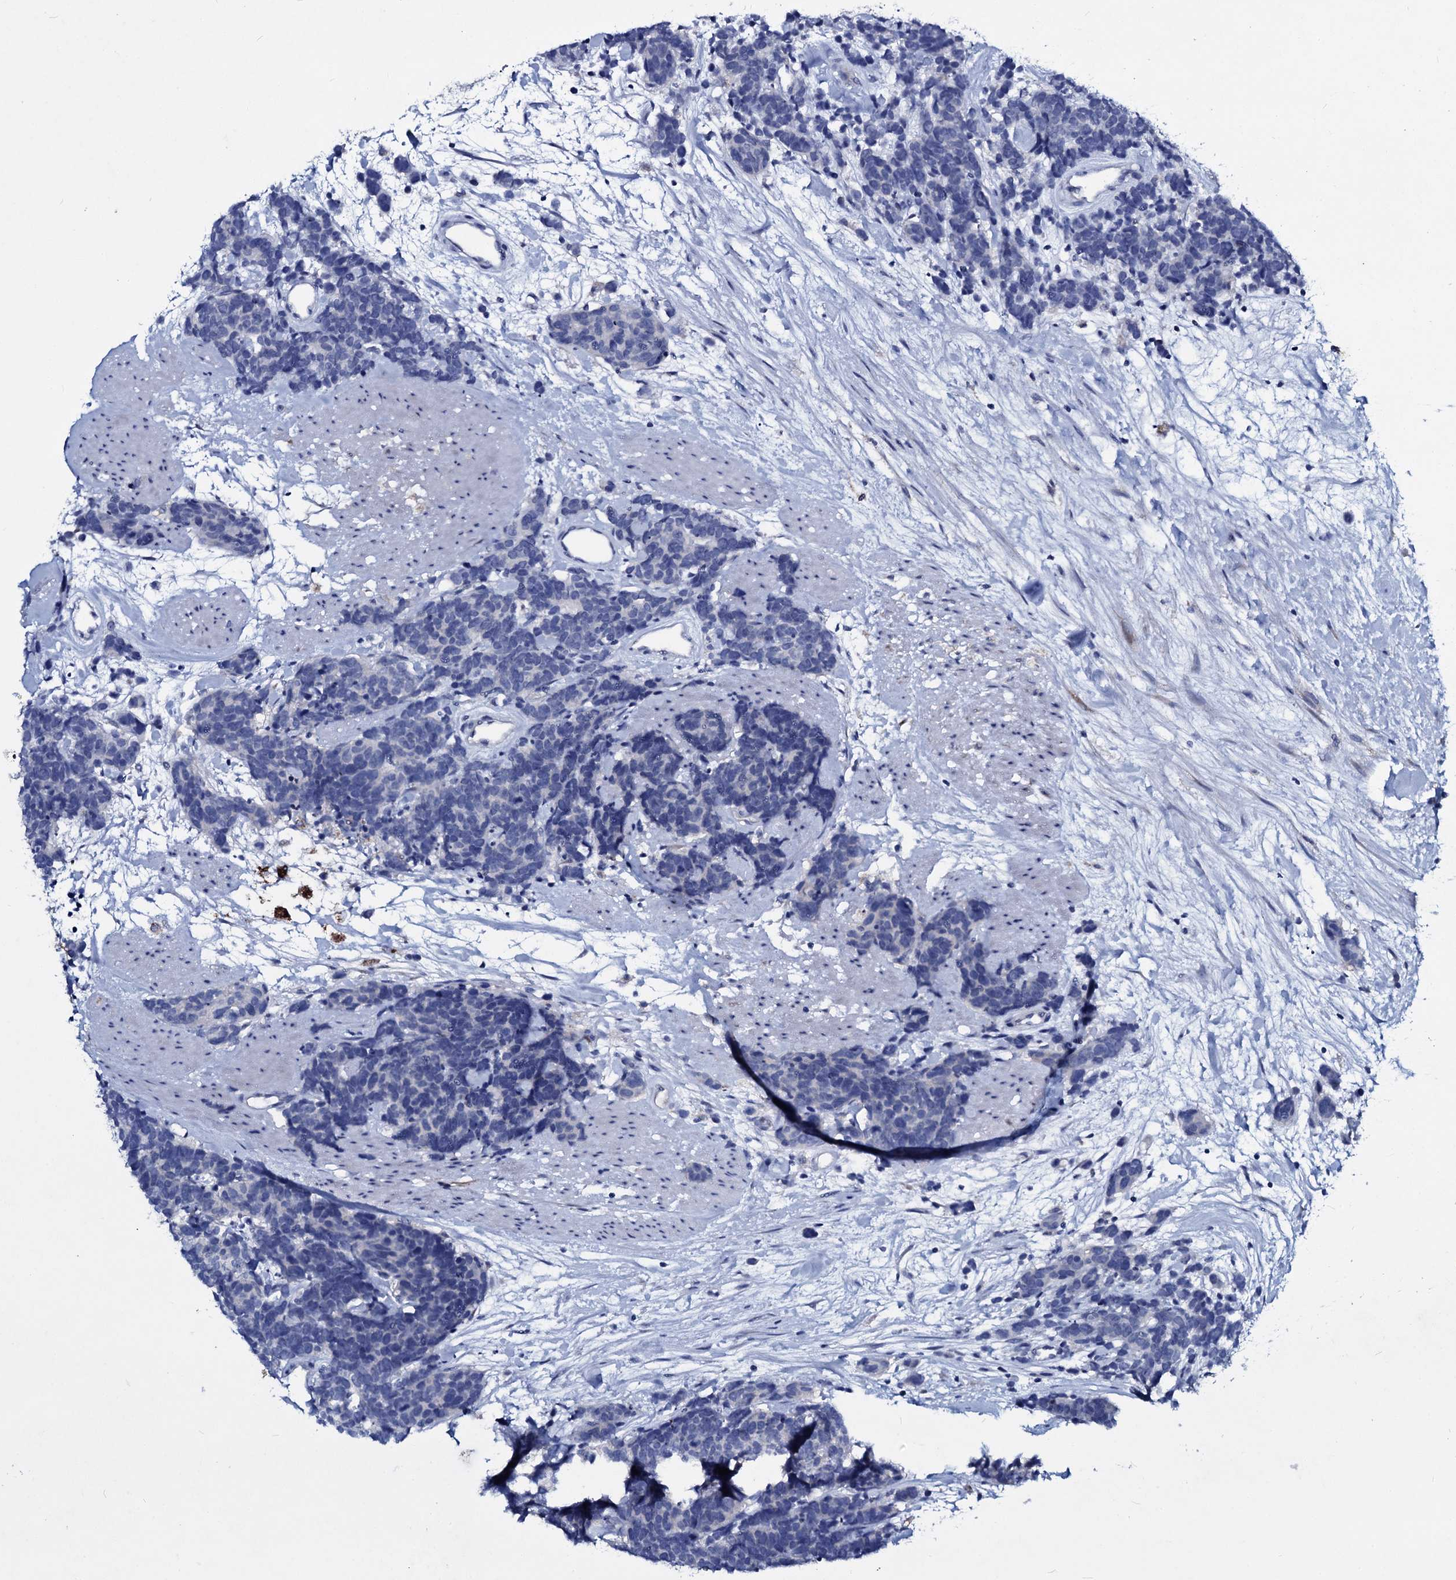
{"staining": {"intensity": "negative", "quantity": "none", "location": "none"}, "tissue": "carcinoid", "cell_type": "Tumor cells", "image_type": "cancer", "snomed": [{"axis": "morphology", "description": "Carcinoma, NOS"}, {"axis": "morphology", "description": "Carcinoid, malignant, NOS"}, {"axis": "topography", "description": "Urinary bladder"}], "caption": "The photomicrograph demonstrates no staining of tumor cells in carcinoma.", "gene": "TPGS2", "patient": {"sex": "male", "age": 57}}